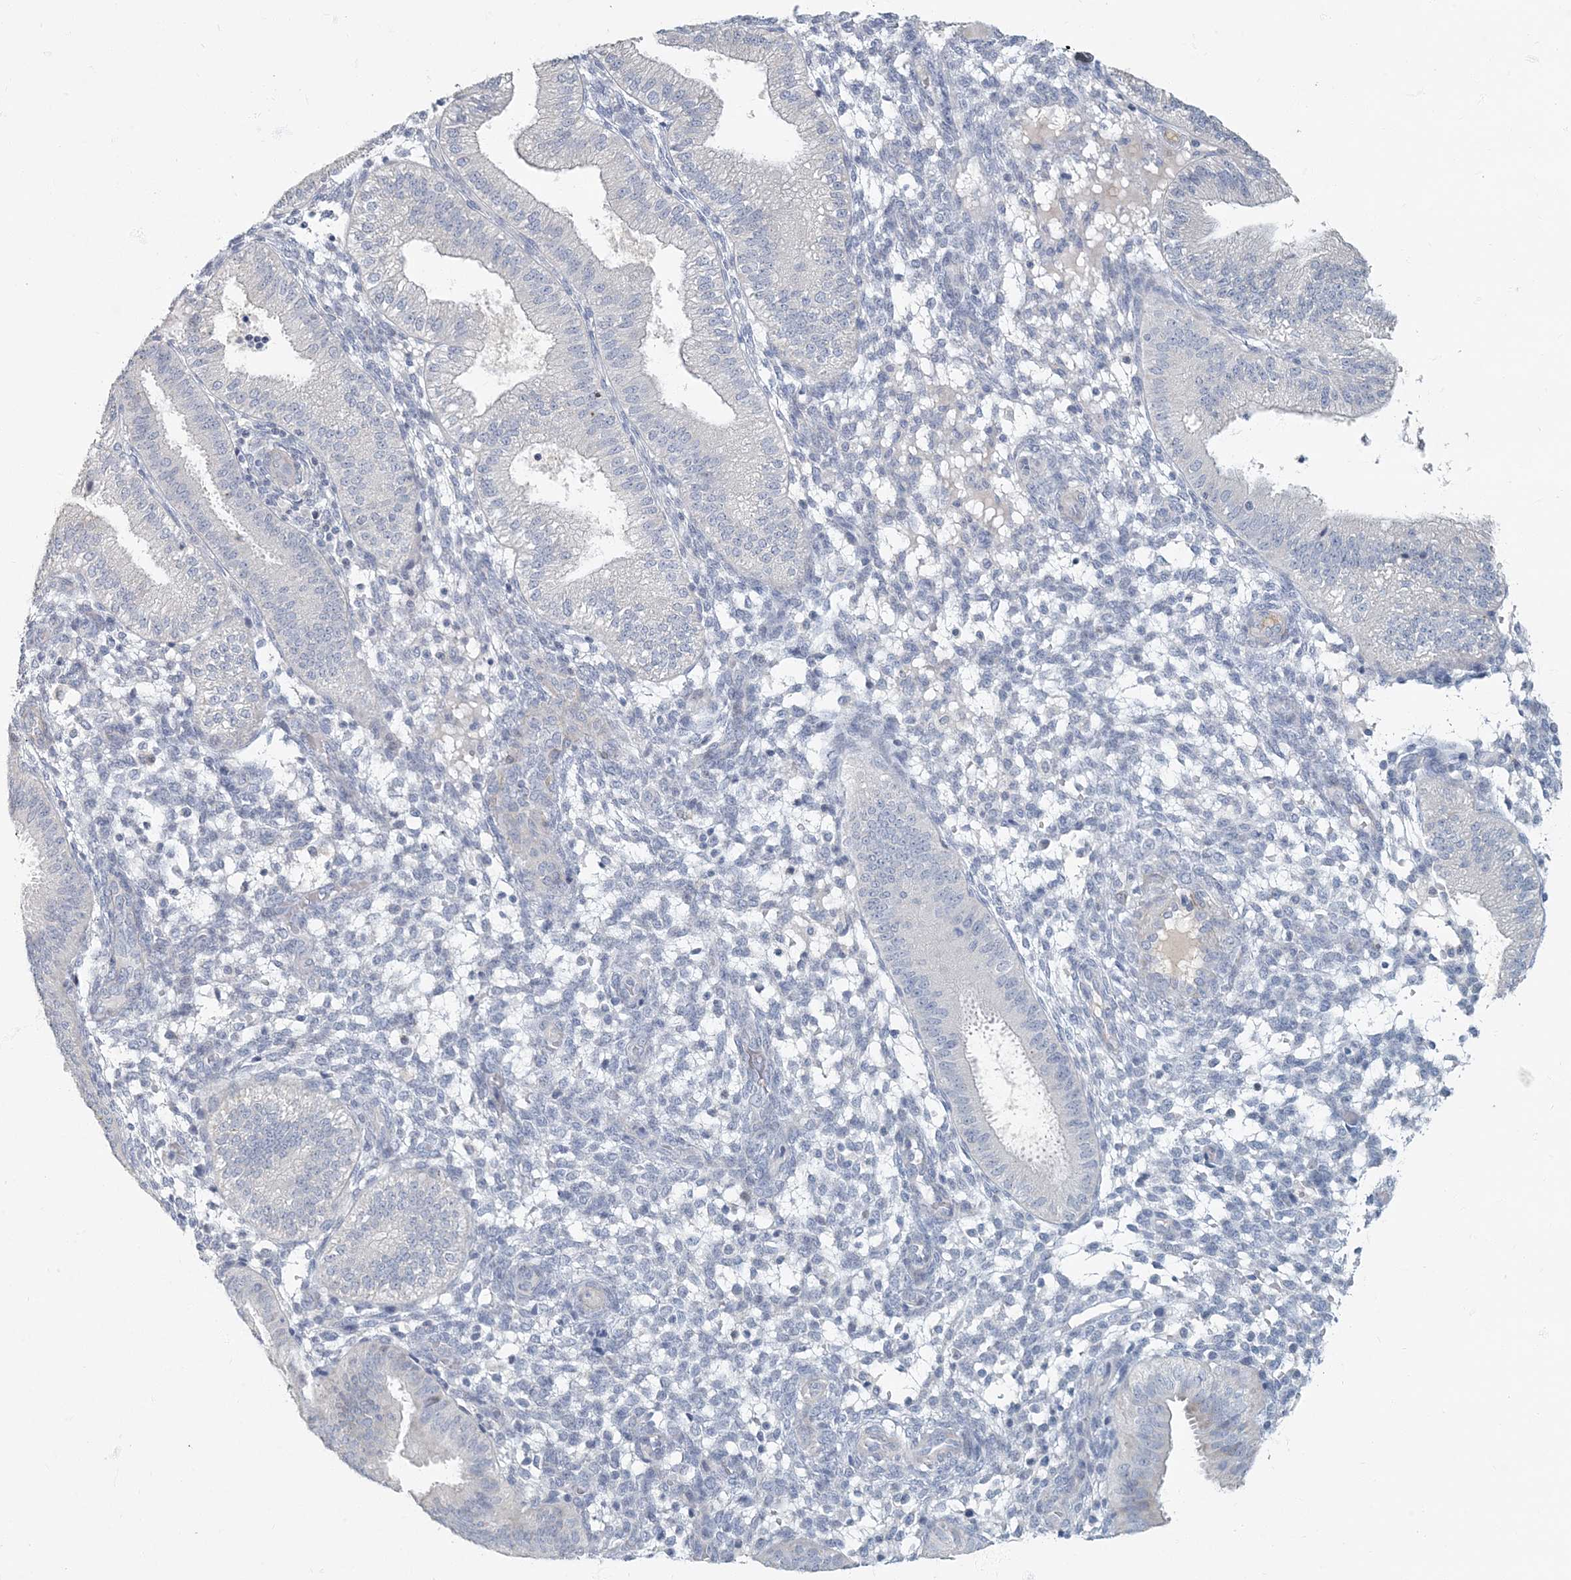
{"staining": {"intensity": "negative", "quantity": "none", "location": "none"}, "tissue": "endometrium", "cell_type": "Cells in endometrial stroma", "image_type": "normal", "snomed": [{"axis": "morphology", "description": "Normal tissue, NOS"}, {"axis": "topography", "description": "Endometrium"}], "caption": "Immunohistochemistry (IHC) micrograph of benign human endometrium stained for a protein (brown), which exhibits no expression in cells in endometrial stroma. The staining was performed using DAB (3,3'-diaminobenzidine) to visualize the protein expression in brown, while the nuclei were stained in blue with hematoxylin (Magnification: 20x).", "gene": "MYOT", "patient": {"sex": "female", "age": 39}}